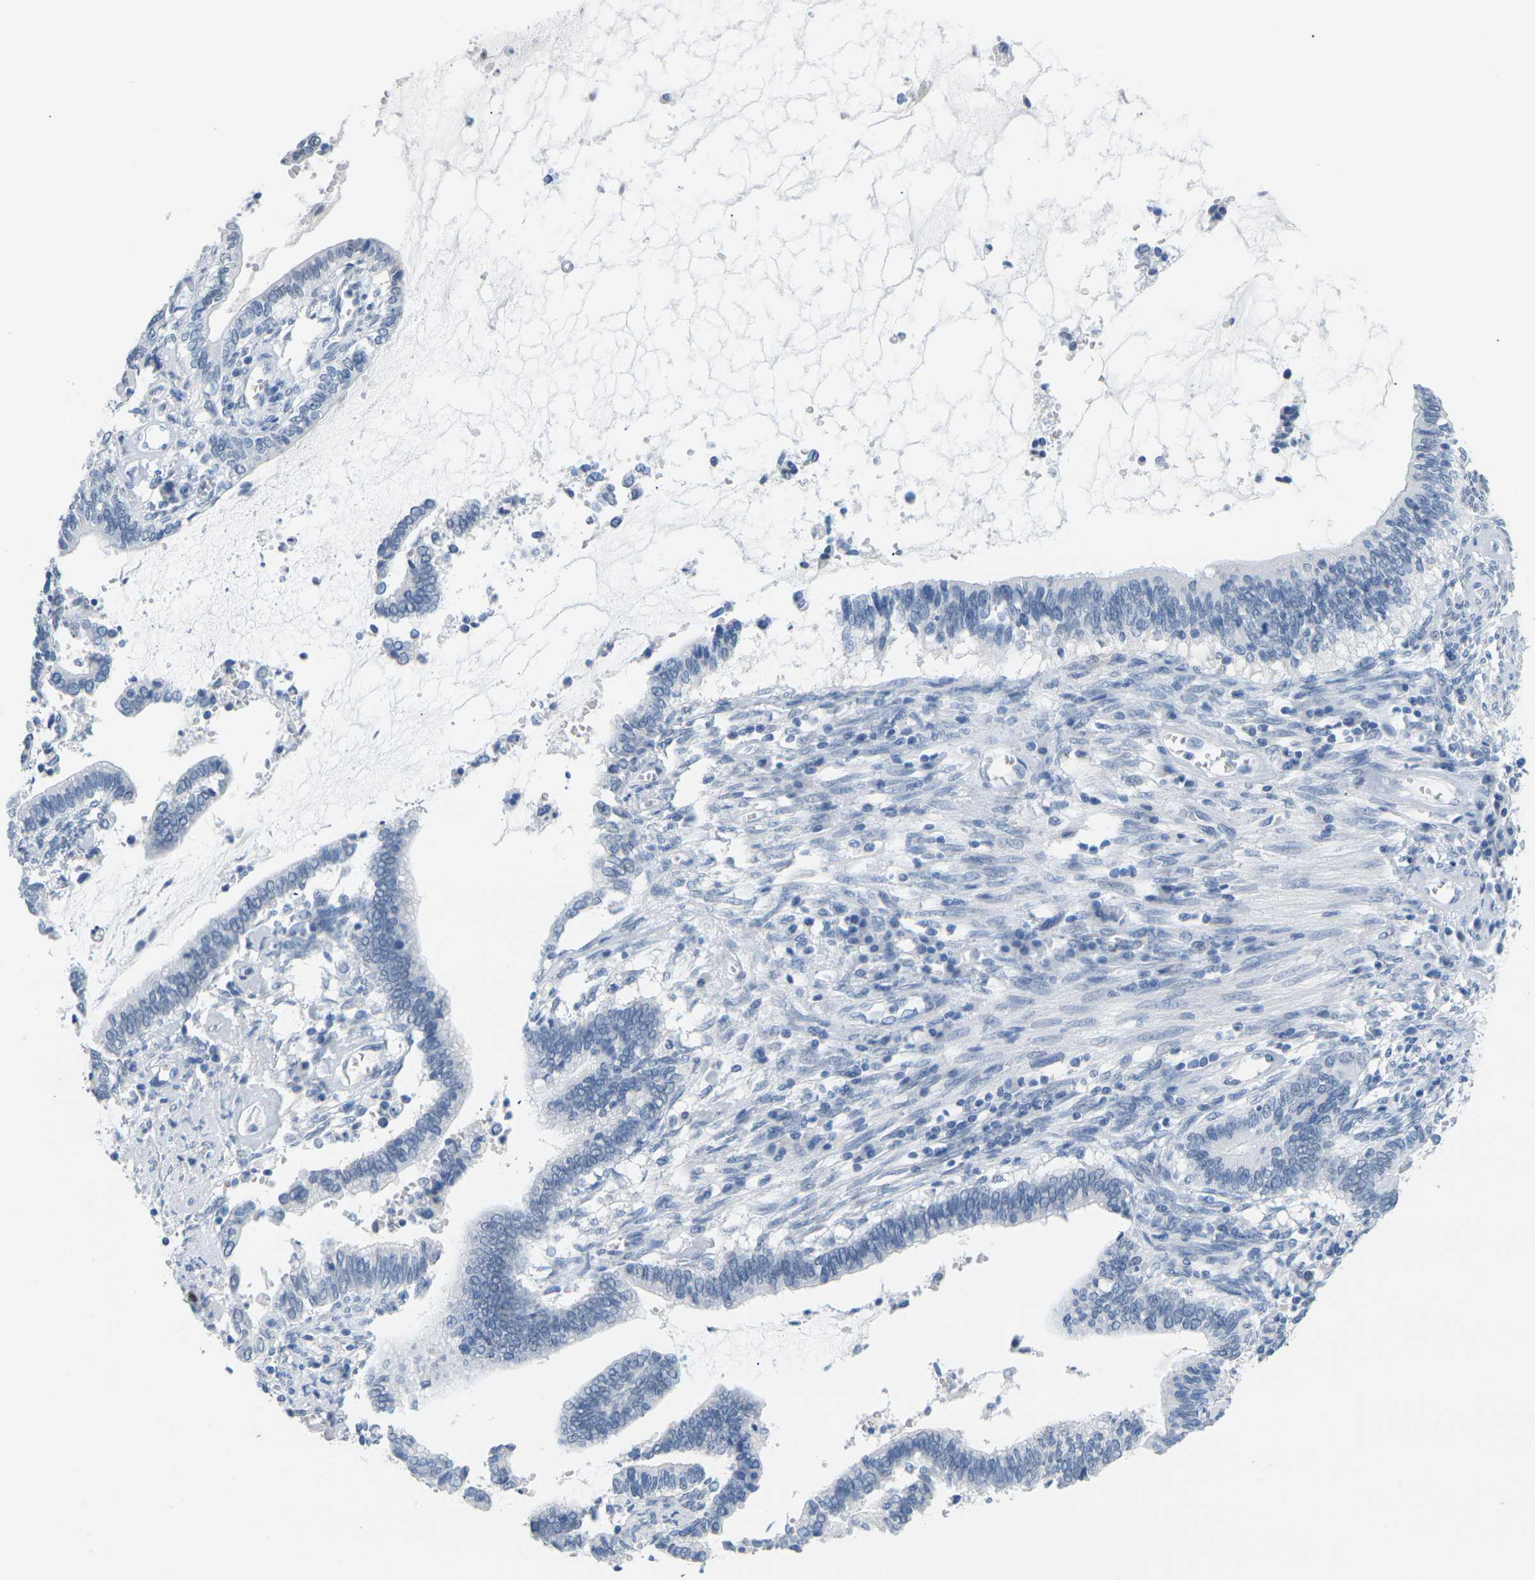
{"staining": {"intensity": "negative", "quantity": "none", "location": "none"}, "tissue": "cervical cancer", "cell_type": "Tumor cells", "image_type": "cancer", "snomed": [{"axis": "morphology", "description": "Adenocarcinoma, NOS"}, {"axis": "topography", "description": "Cervix"}], "caption": "This photomicrograph is of cervical cancer stained with immunohistochemistry (IHC) to label a protein in brown with the nuclei are counter-stained blue. There is no positivity in tumor cells.", "gene": "CTAG1A", "patient": {"sex": "female", "age": 44}}